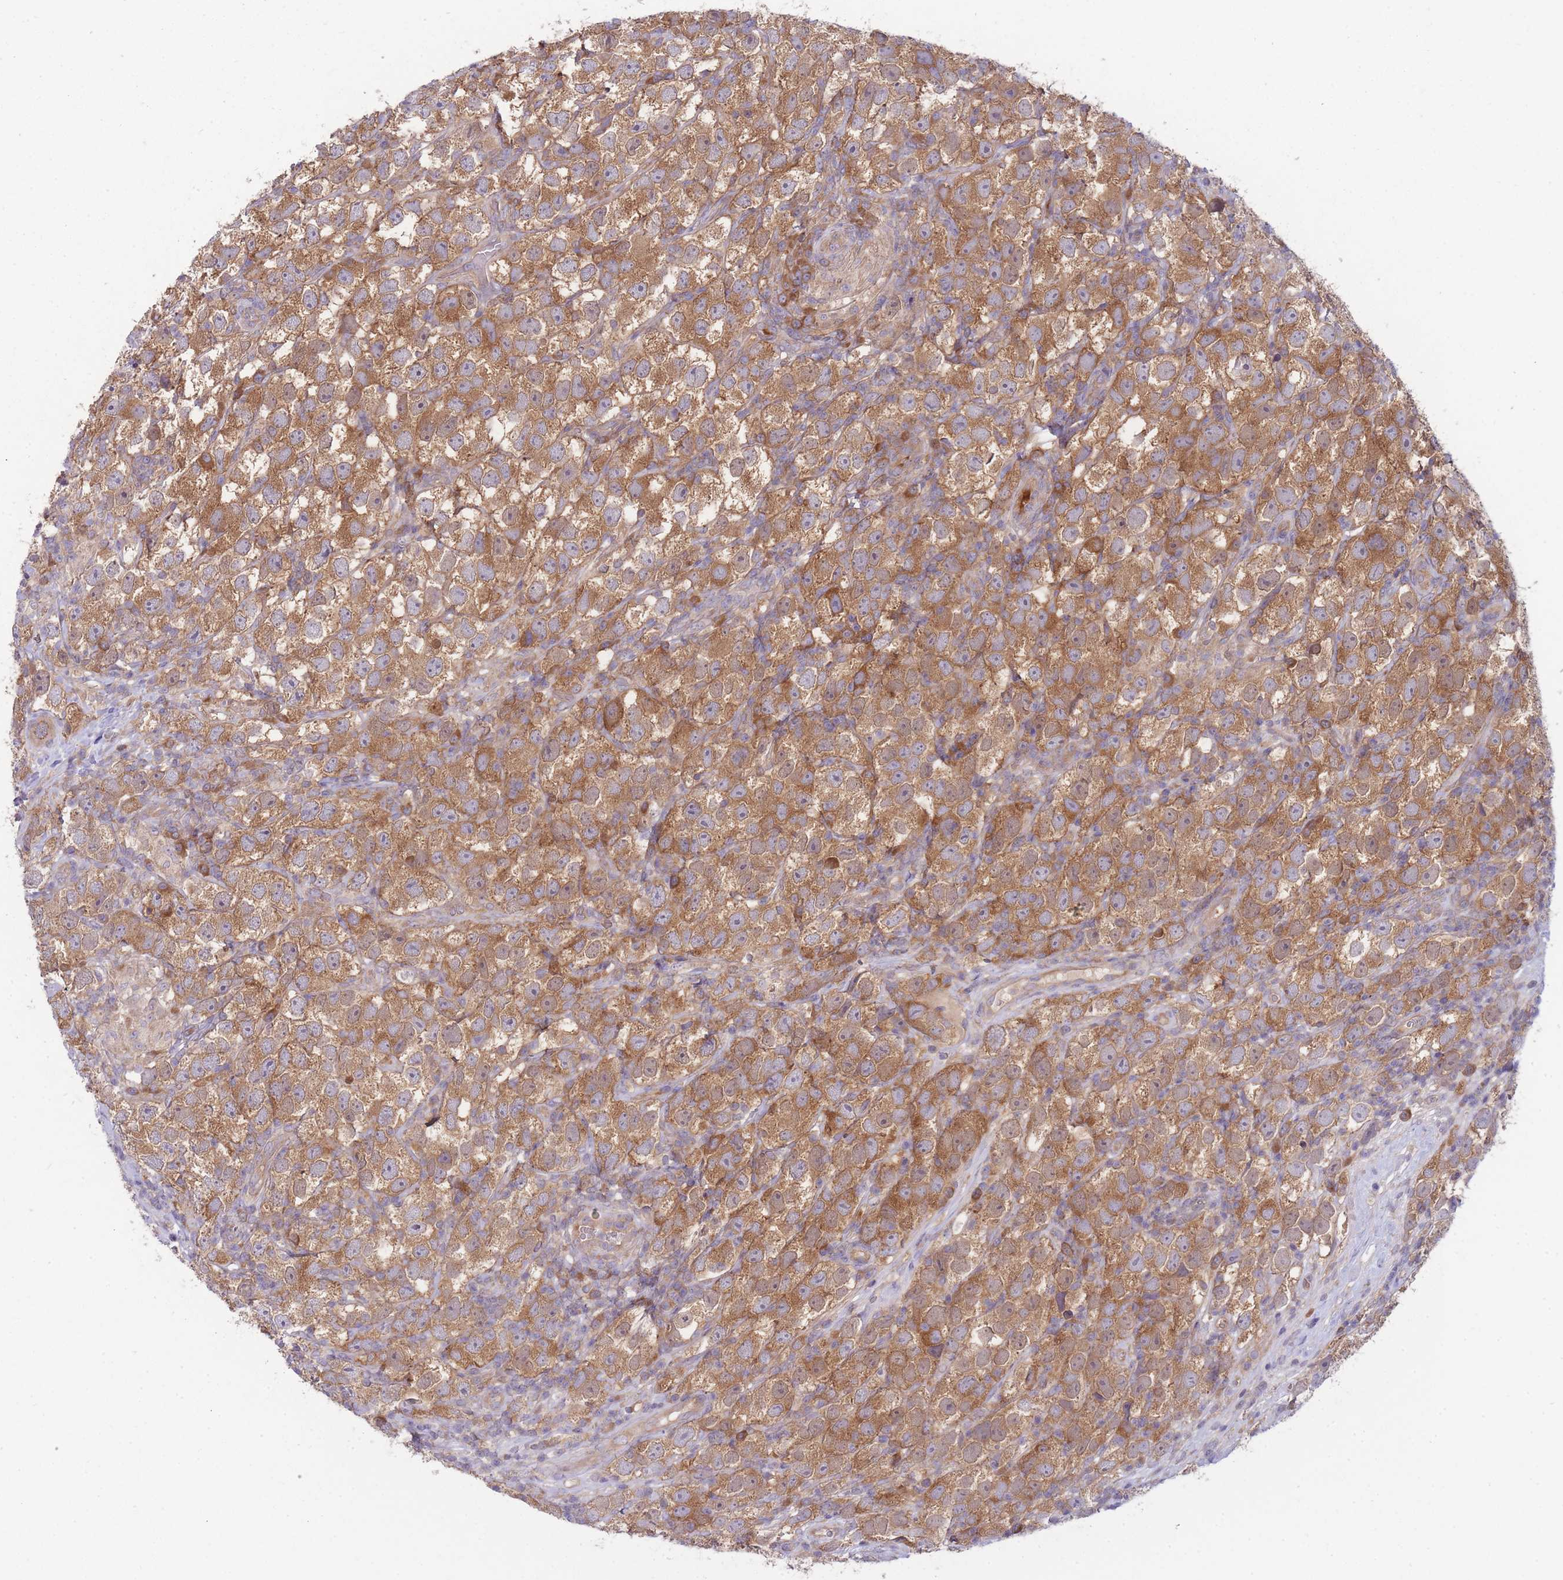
{"staining": {"intensity": "moderate", "quantity": ">75%", "location": "cytoplasmic/membranous"}, "tissue": "testis cancer", "cell_type": "Tumor cells", "image_type": "cancer", "snomed": [{"axis": "morphology", "description": "Seminoma, NOS"}, {"axis": "topography", "description": "Testis"}], "caption": "IHC micrograph of neoplastic tissue: testis seminoma stained using immunohistochemistry reveals medium levels of moderate protein expression localized specifically in the cytoplasmic/membranous of tumor cells, appearing as a cytoplasmic/membranous brown color.", "gene": "PFDN6", "patient": {"sex": "male", "age": 26}}